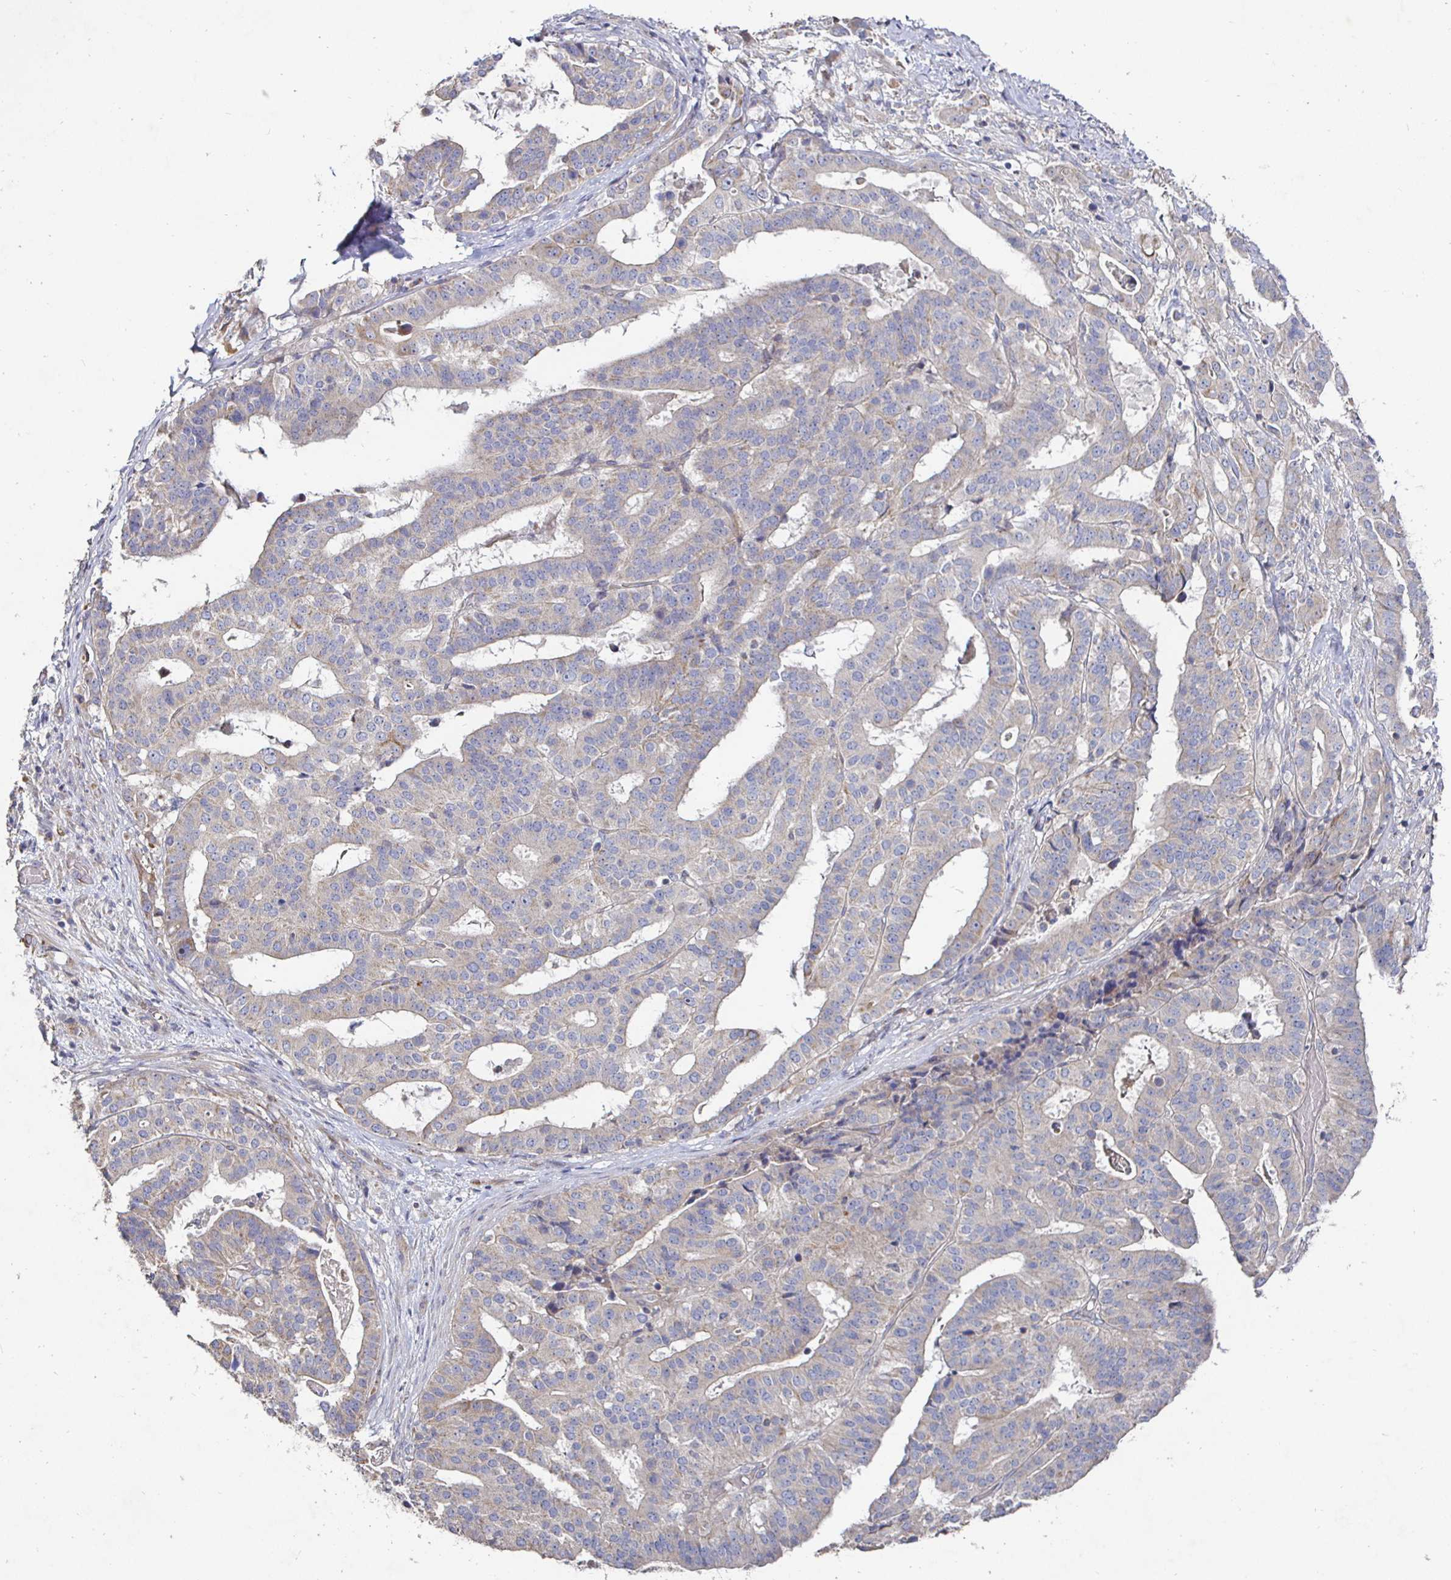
{"staining": {"intensity": "weak", "quantity": ">75%", "location": "cytoplasmic/membranous"}, "tissue": "stomach cancer", "cell_type": "Tumor cells", "image_type": "cancer", "snomed": [{"axis": "morphology", "description": "Adenocarcinoma, NOS"}, {"axis": "topography", "description": "Stomach"}], "caption": "Tumor cells show low levels of weak cytoplasmic/membranous positivity in approximately >75% of cells in stomach adenocarcinoma.", "gene": "NRSN1", "patient": {"sex": "male", "age": 48}}